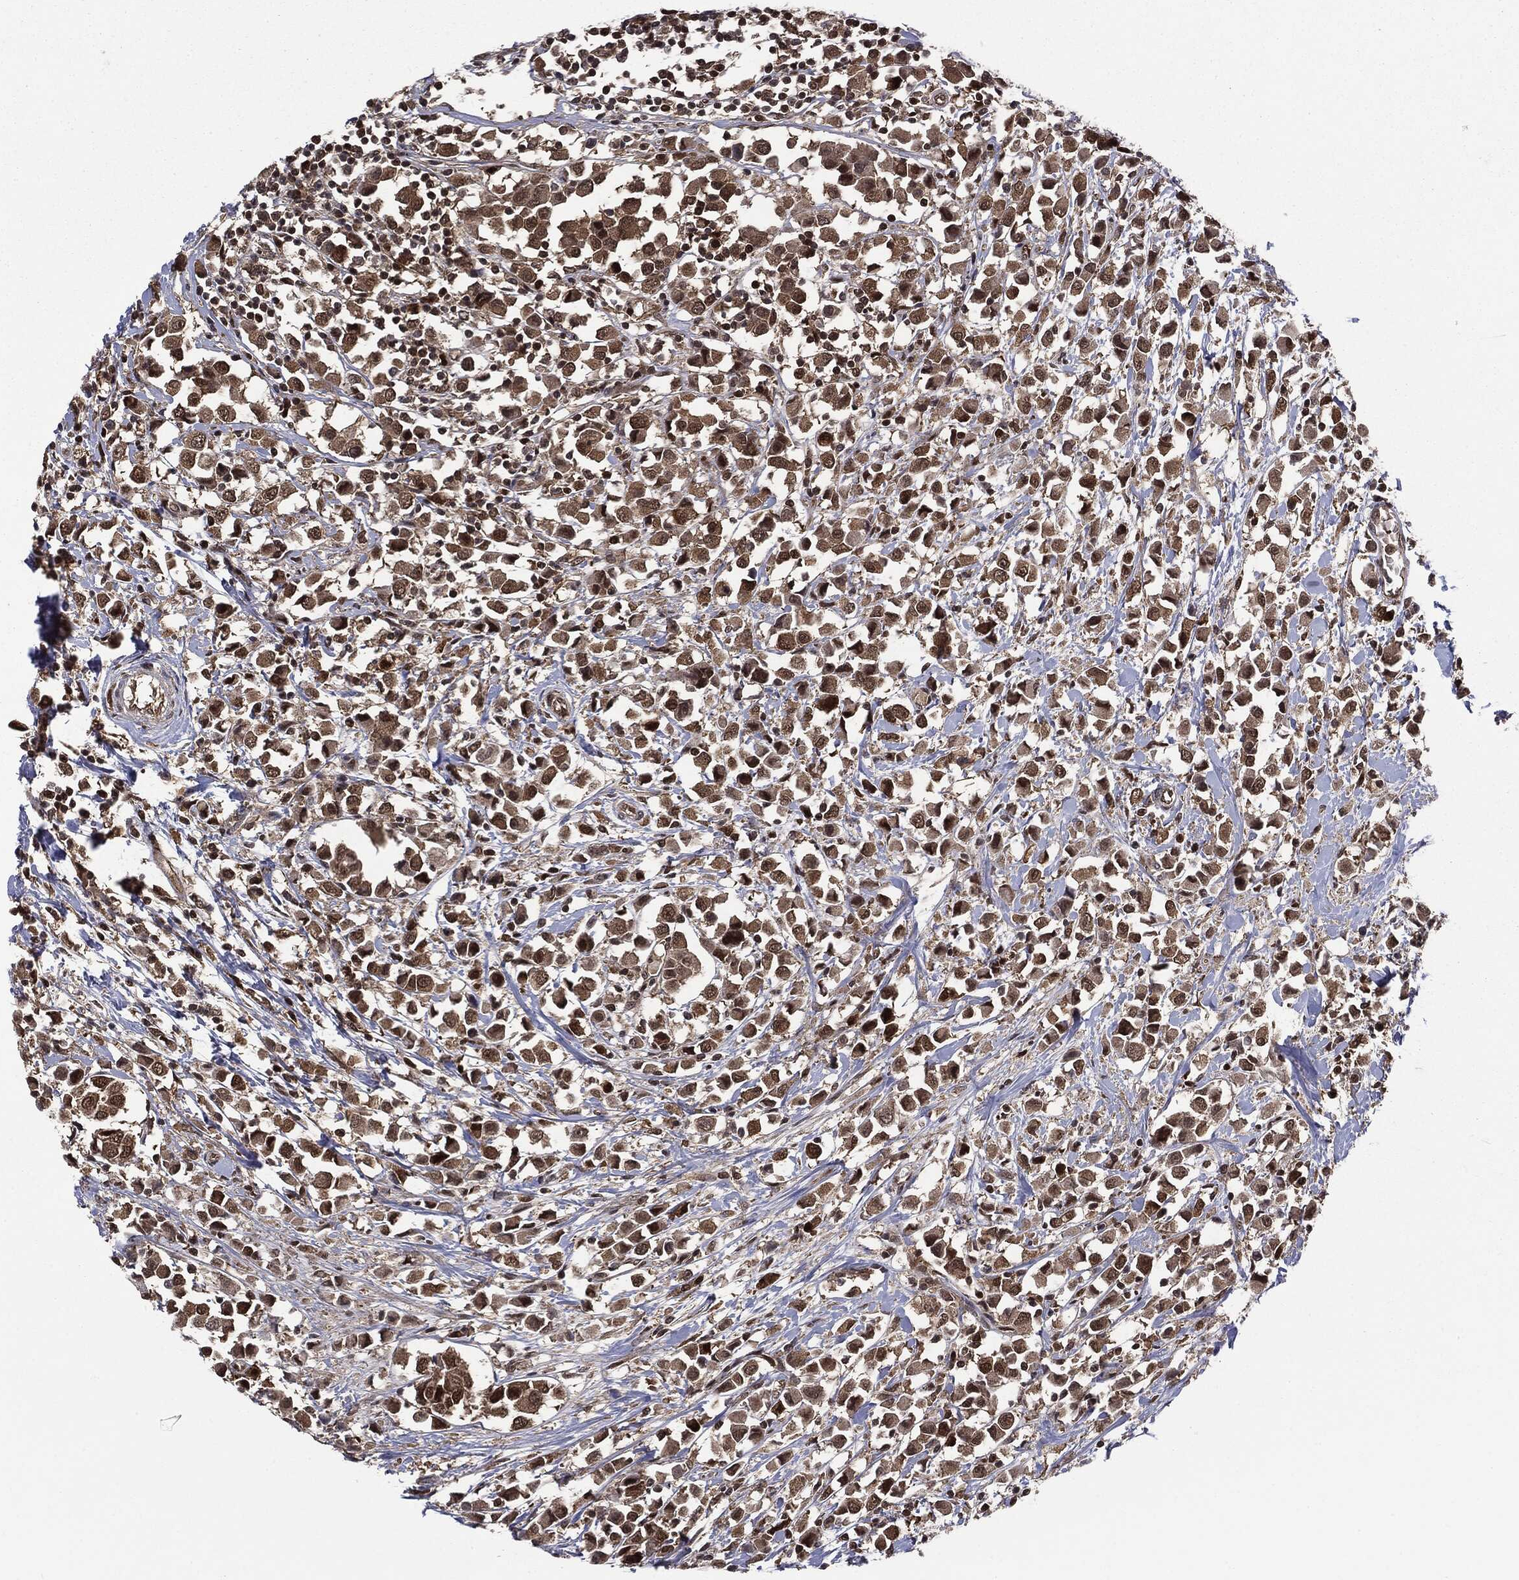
{"staining": {"intensity": "weak", "quantity": ">75%", "location": "cytoplasmic/membranous,nuclear"}, "tissue": "breast cancer", "cell_type": "Tumor cells", "image_type": "cancer", "snomed": [{"axis": "morphology", "description": "Duct carcinoma"}, {"axis": "topography", "description": "Breast"}], "caption": "A high-resolution micrograph shows immunohistochemistry (IHC) staining of breast cancer (intraductal carcinoma), which shows weak cytoplasmic/membranous and nuclear expression in approximately >75% of tumor cells. (DAB (3,3'-diaminobenzidine) IHC with brightfield microscopy, high magnification).", "gene": "PTPA", "patient": {"sex": "female", "age": 61}}